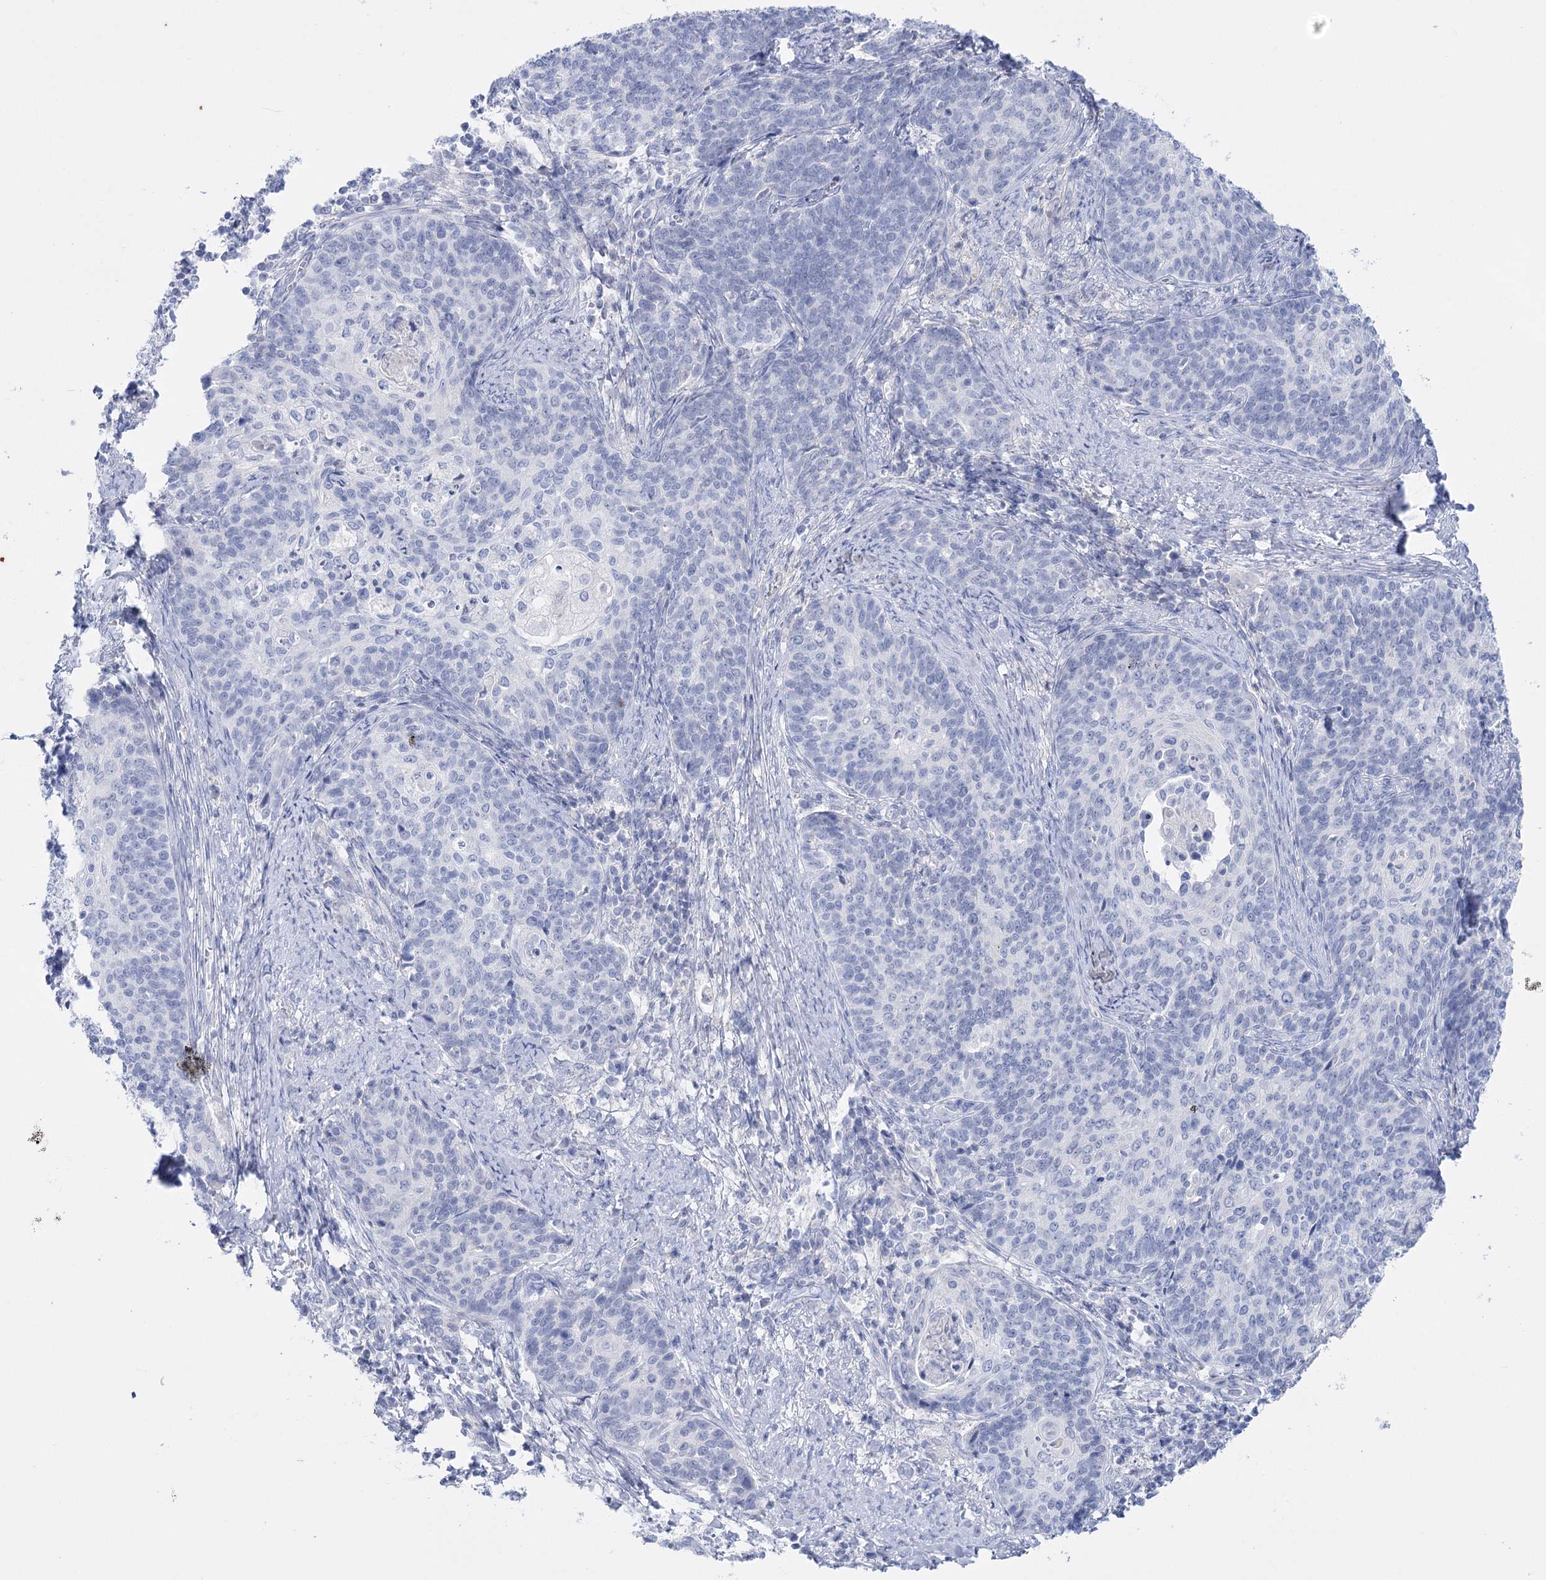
{"staining": {"intensity": "negative", "quantity": "none", "location": "none"}, "tissue": "cervical cancer", "cell_type": "Tumor cells", "image_type": "cancer", "snomed": [{"axis": "morphology", "description": "Squamous cell carcinoma, NOS"}, {"axis": "topography", "description": "Cervix"}], "caption": "Tumor cells are negative for protein expression in human cervical squamous cell carcinoma.", "gene": "PCDHA1", "patient": {"sex": "female", "age": 39}}